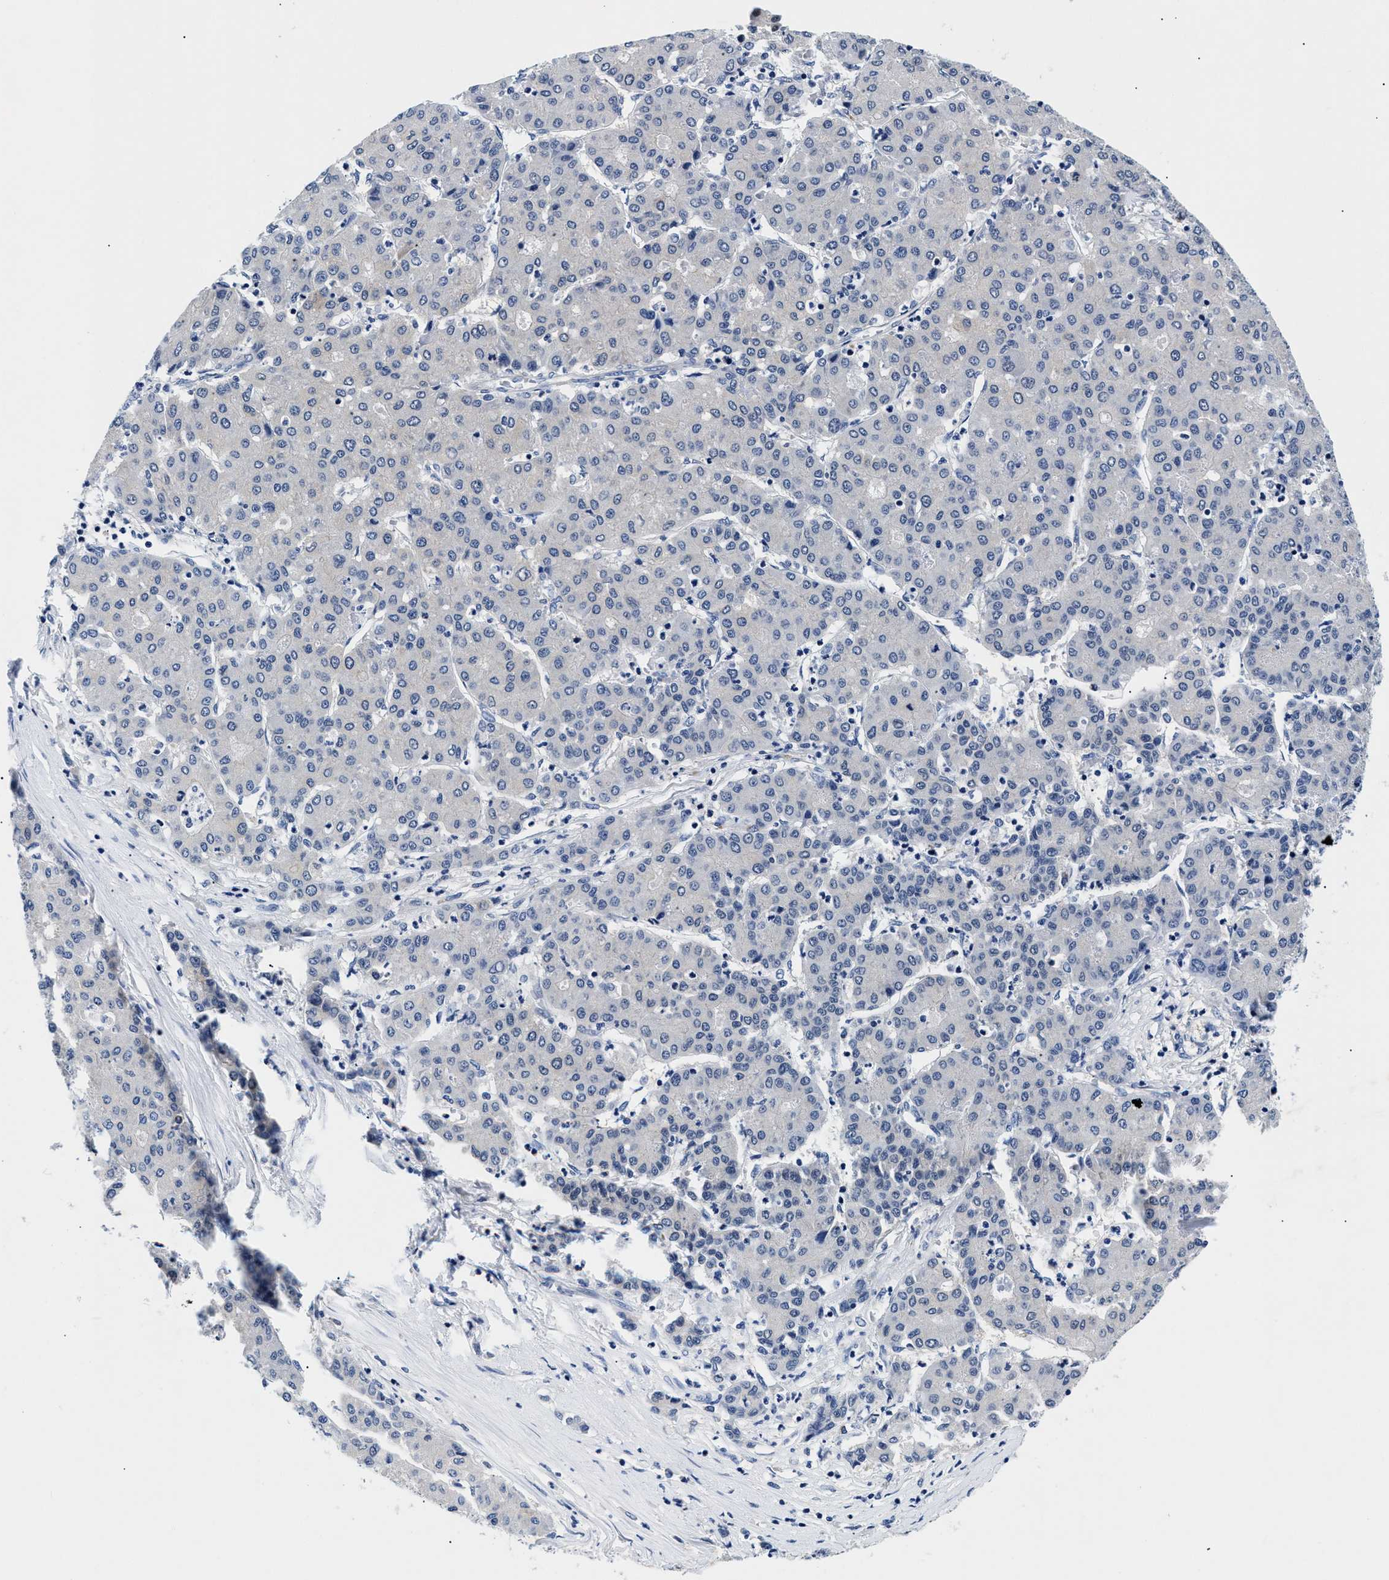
{"staining": {"intensity": "negative", "quantity": "none", "location": "none"}, "tissue": "liver cancer", "cell_type": "Tumor cells", "image_type": "cancer", "snomed": [{"axis": "morphology", "description": "Carcinoma, Hepatocellular, NOS"}, {"axis": "topography", "description": "Liver"}], "caption": "The histopathology image shows no significant expression in tumor cells of liver cancer. (DAB (3,3'-diaminobenzidine) immunohistochemistry, high magnification).", "gene": "MEA1", "patient": {"sex": "male", "age": 65}}